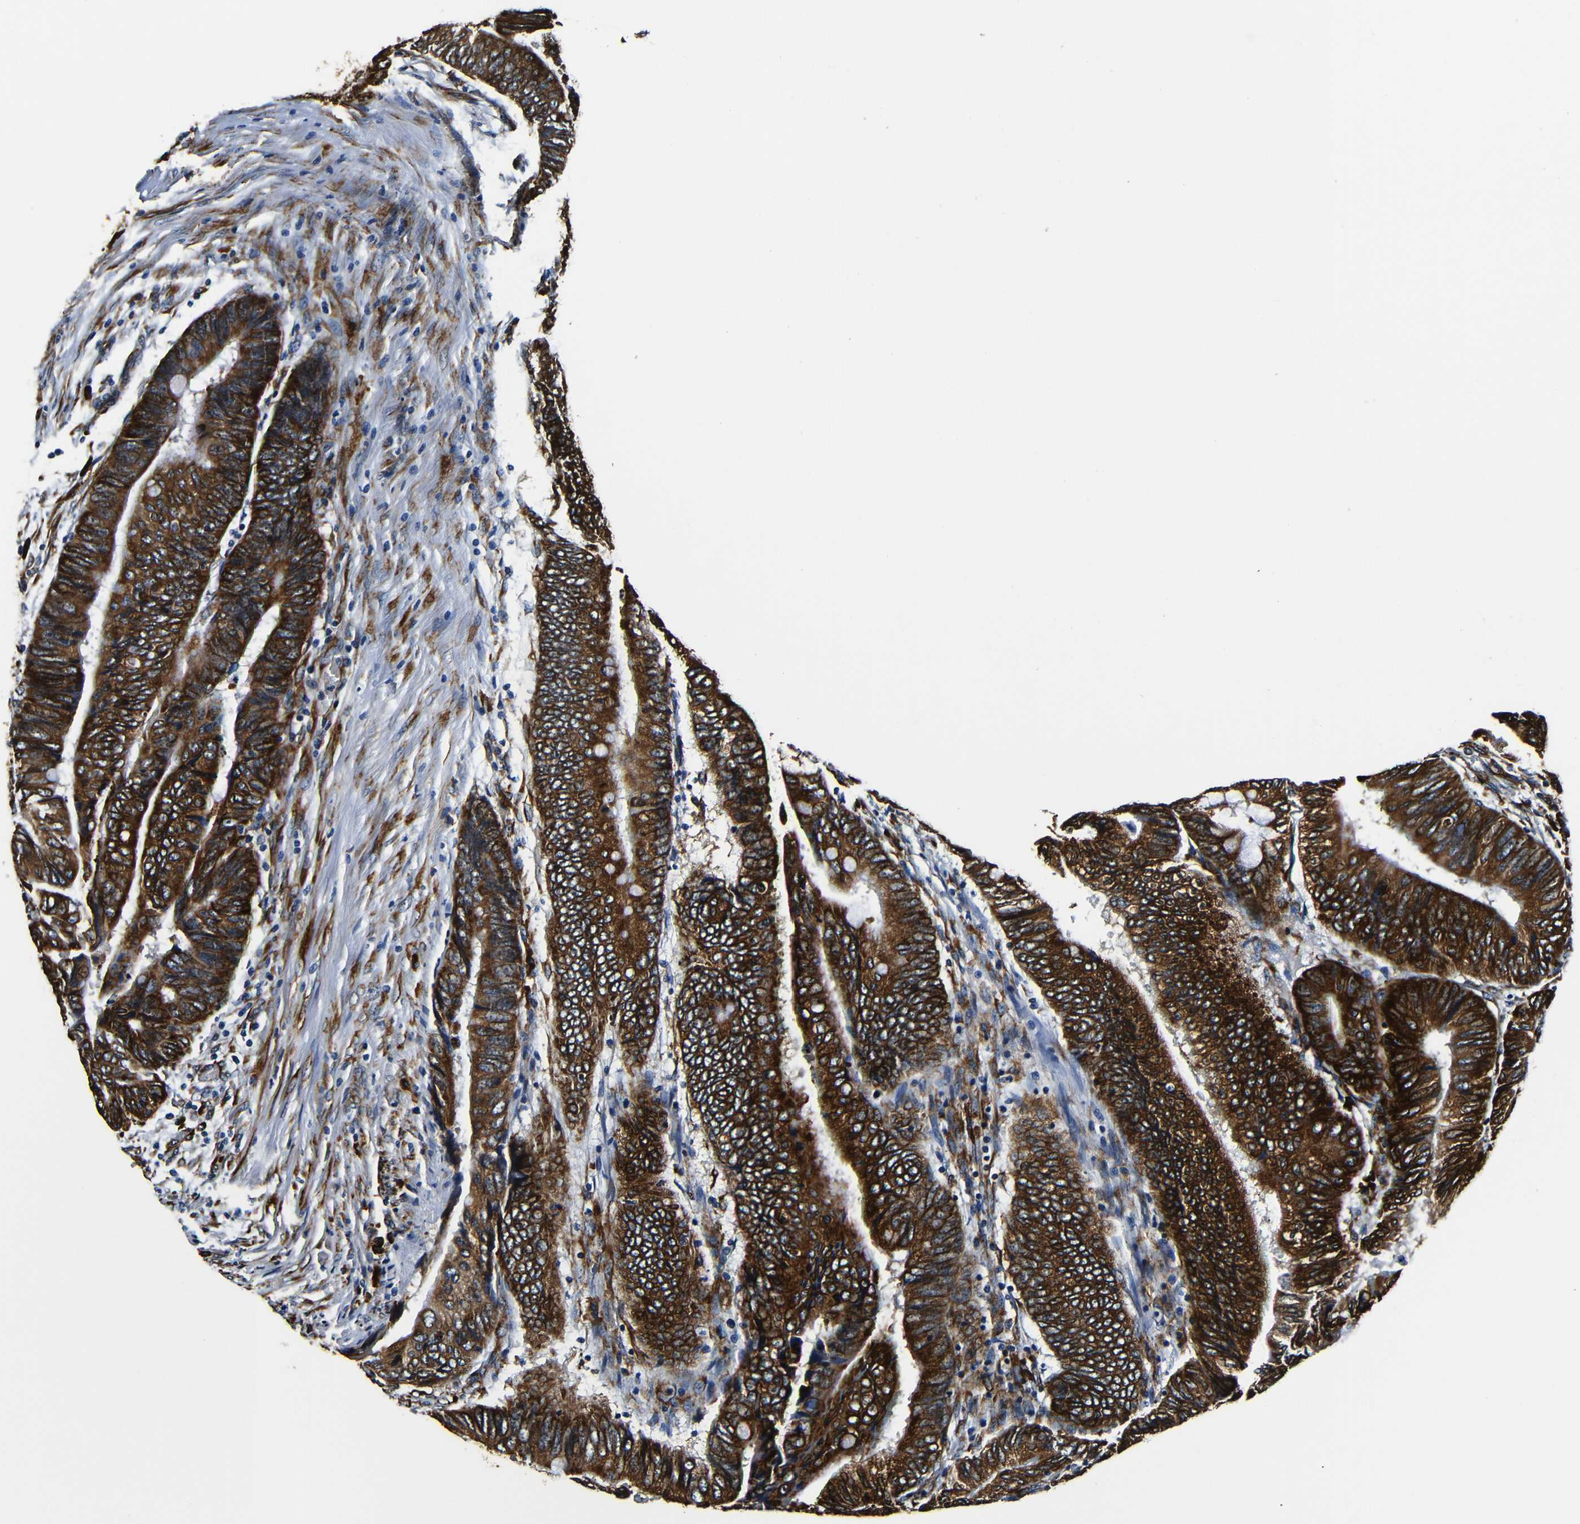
{"staining": {"intensity": "strong", "quantity": ">75%", "location": "cytoplasmic/membranous"}, "tissue": "colorectal cancer", "cell_type": "Tumor cells", "image_type": "cancer", "snomed": [{"axis": "morphology", "description": "Normal tissue, NOS"}, {"axis": "morphology", "description": "Adenocarcinoma, NOS"}, {"axis": "topography", "description": "Rectum"}, {"axis": "topography", "description": "Peripheral nerve tissue"}], "caption": "This is an image of immunohistochemistry staining of colorectal cancer, which shows strong expression in the cytoplasmic/membranous of tumor cells.", "gene": "RRBP1", "patient": {"sex": "male", "age": 92}}